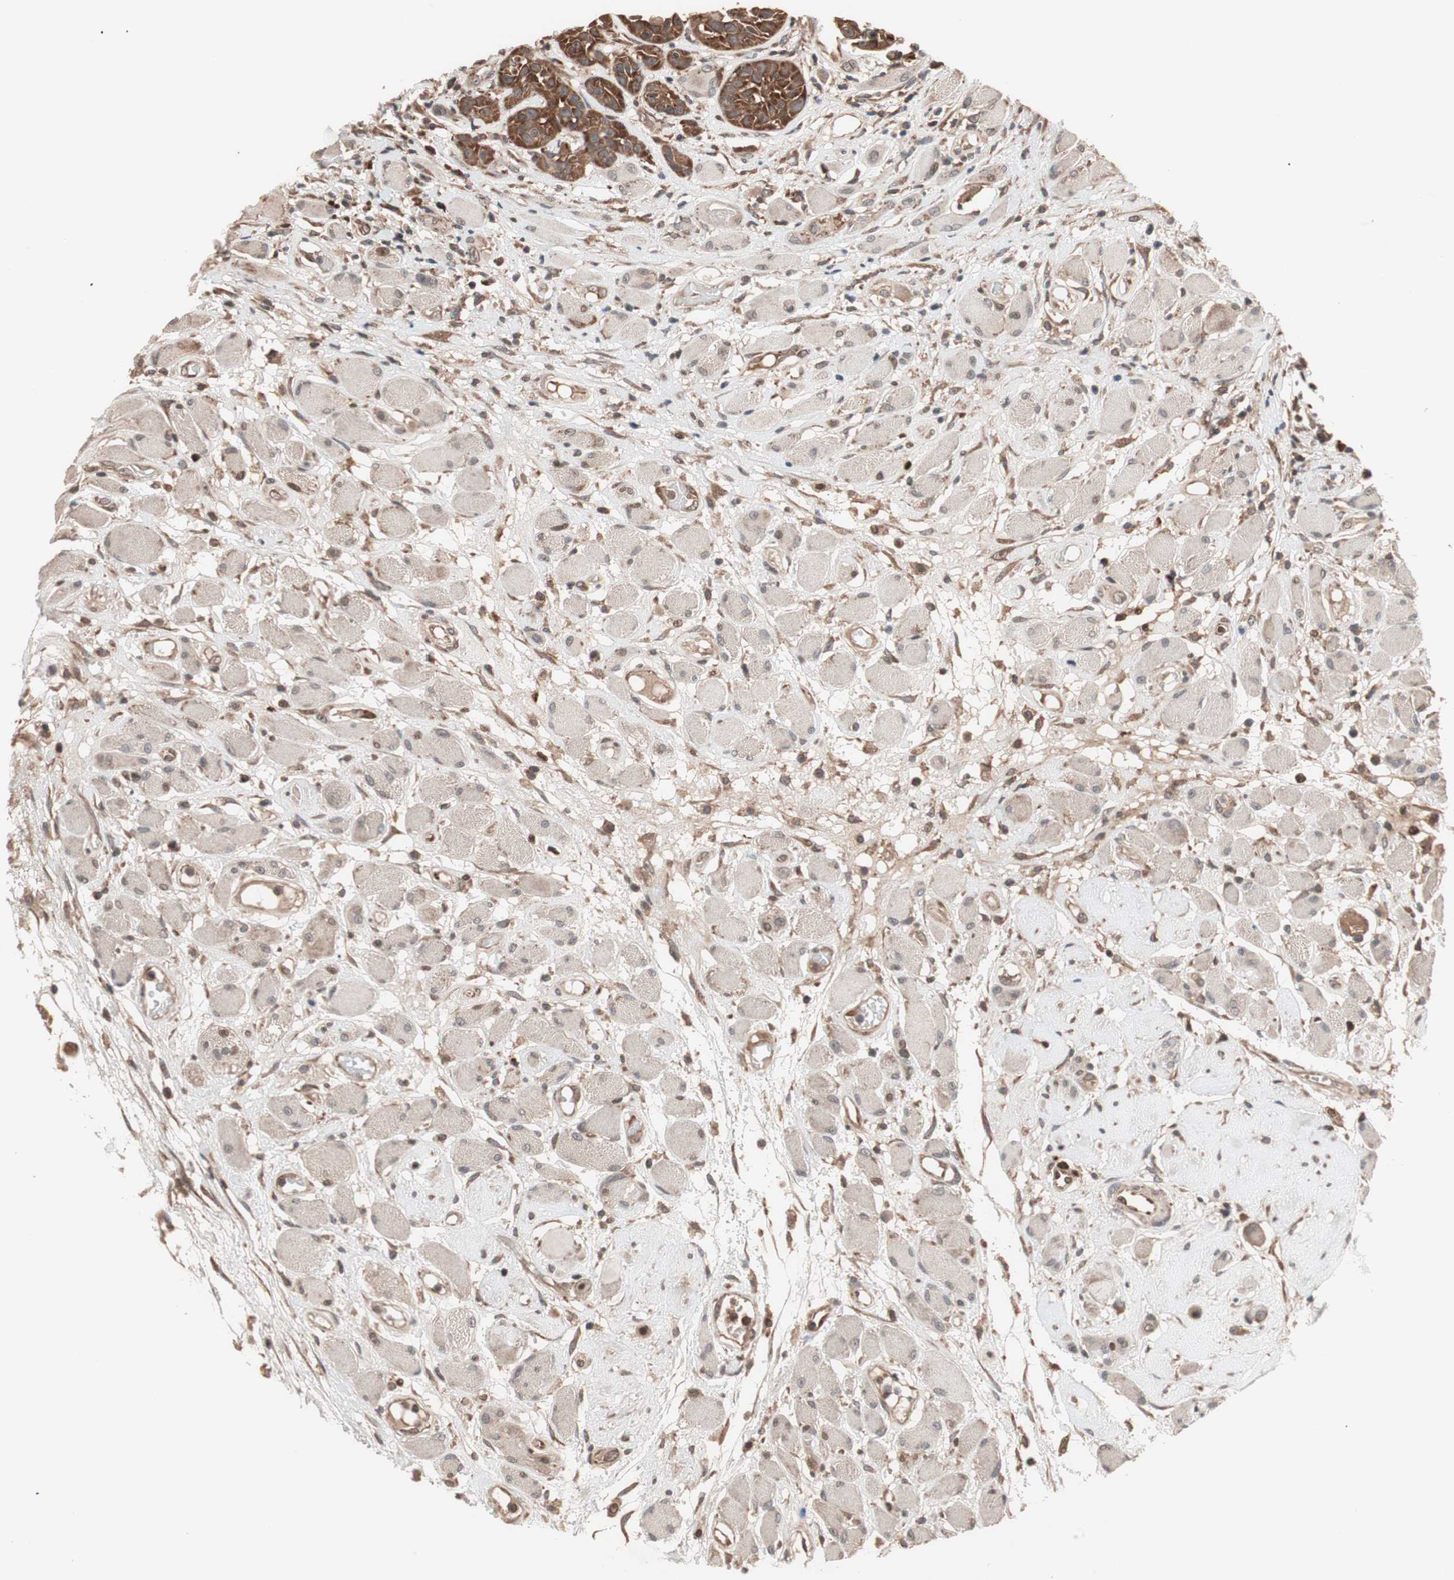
{"staining": {"intensity": "strong", "quantity": ">75%", "location": "cytoplasmic/membranous"}, "tissue": "head and neck cancer", "cell_type": "Tumor cells", "image_type": "cancer", "snomed": [{"axis": "morphology", "description": "Squamous cell carcinoma, NOS"}, {"axis": "topography", "description": "Head-Neck"}], "caption": "Squamous cell carcinoma (head and neck) stained with immunohistochemistry (IHC) demonstrates strong cytoplasmic/membranous positivity in about >75% of tumor cells.", "gene": "NF2", "patient": {"sex": "male", "age": 62}}